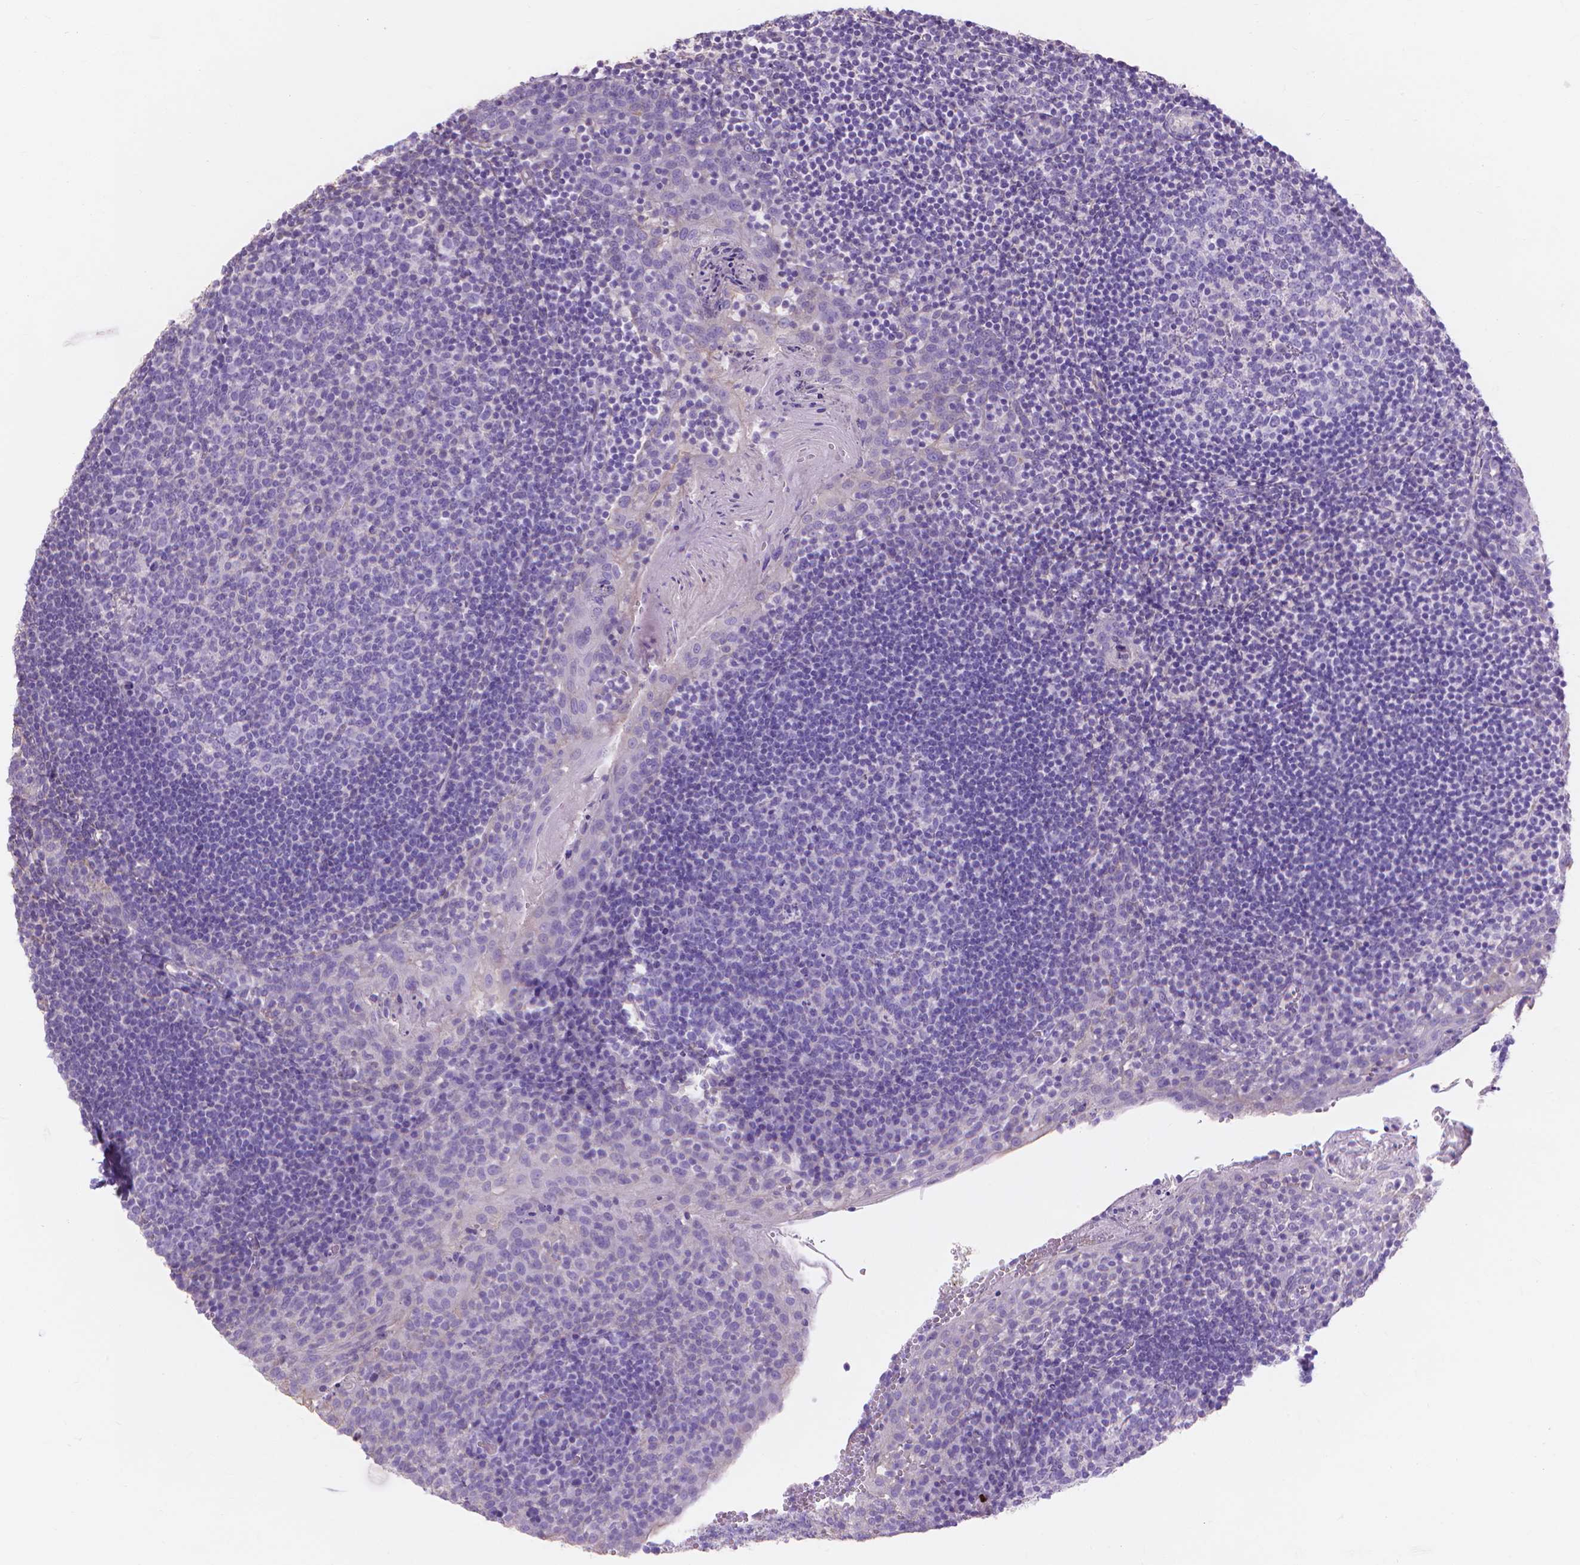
{"staining": {"intensity": "negative", "quantity": "none", "location": "none"}, "tissue": "lymph node", "cell_type": "Germinal center cells", "image_type": "normal", "snomed": [{"axis": "morphology", "description": "Normal tissue, NOS"}, {"axis": "topography", "description": "Lymph node"}], "caption": "The micrograph shows no staining of germinal center cells in benign lymph node.", "gene": "MBLAC1", "patient": {"sex": "female", "age": 21}}